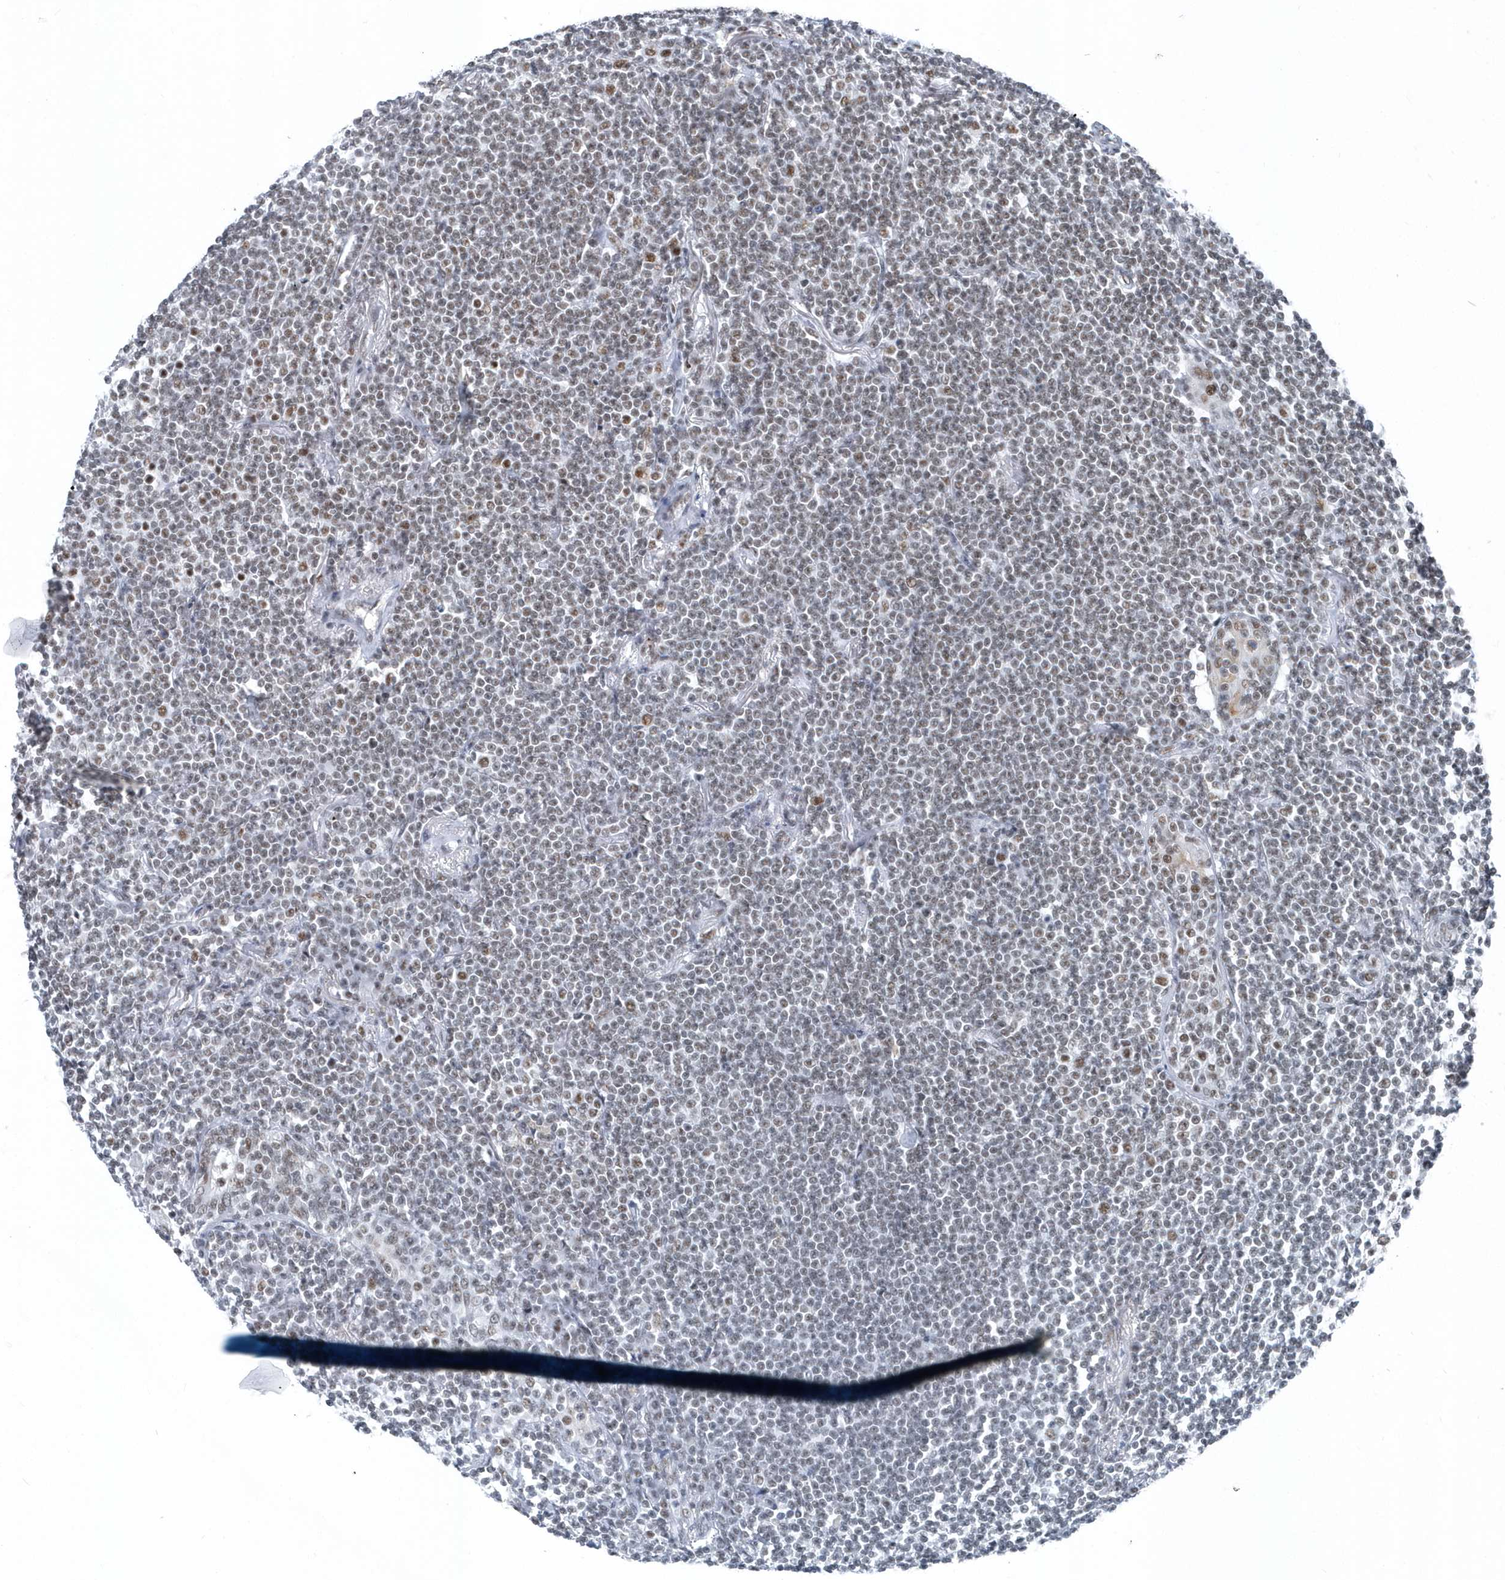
{"staining": {"intensity": "negative", "quantity": "none", "location": "none"}, "tissue": "lymphoma", "cell_type": "Tumor cells", "image_type": "cancer", "snomed": [{"axis": "morphology", "description": "Malignant lymphoma, non-Hodgkin's type, Low grade"}, {"axis": "topography", "description": "Lung"}], "caption": "Lymphoma was stained to show a protein in brown. There is no significant positivity in tumor cells. Brightfield microscopy of immunohistochemistry (IHC) stained with DAB (brown) and hematoxylin (blue), captured at high magnification.", "gene": "FIP1L1", "patient": {"sex": "female", "age": 71}}